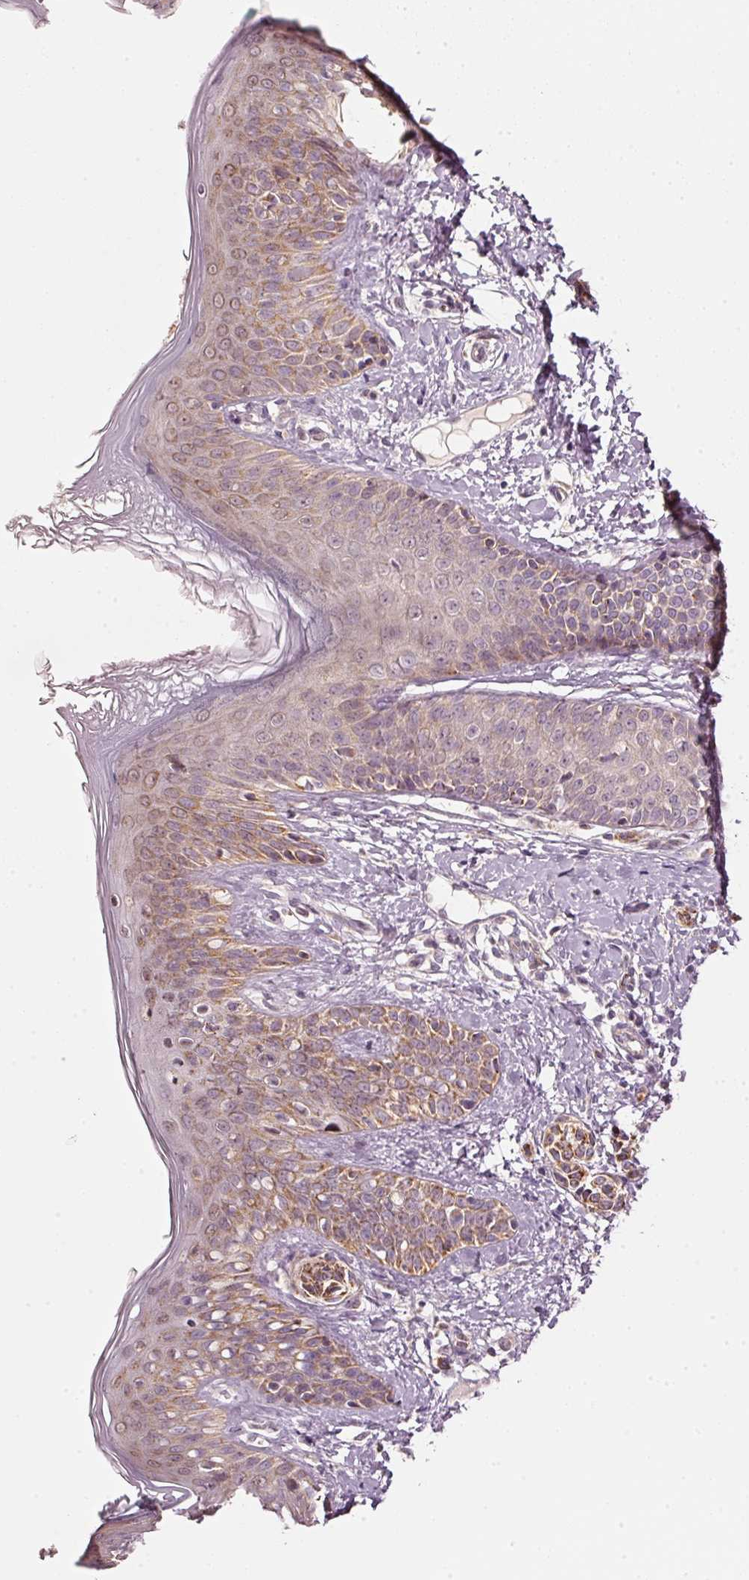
{"staining": {"intensity": "weak", "quantity": ">75%", "location": "cytoplasmic/membranous"}, "tissue": "skin", "cell_type": "Fibroblasts", "image_type": "normal", "snomed": [{"axis": "morphology", "description": "Normal tissue, NOS"}, {"axis": "topography", "description": "Skin"}], "caption": "Skin stained with DAB IHC exhibits low levels of weak cytoplasmic/membranous positivity in approximately >75% of fibroblasts.", "gene": "ARHGAP22", "patient": {"sex": "male", "age": 16}}